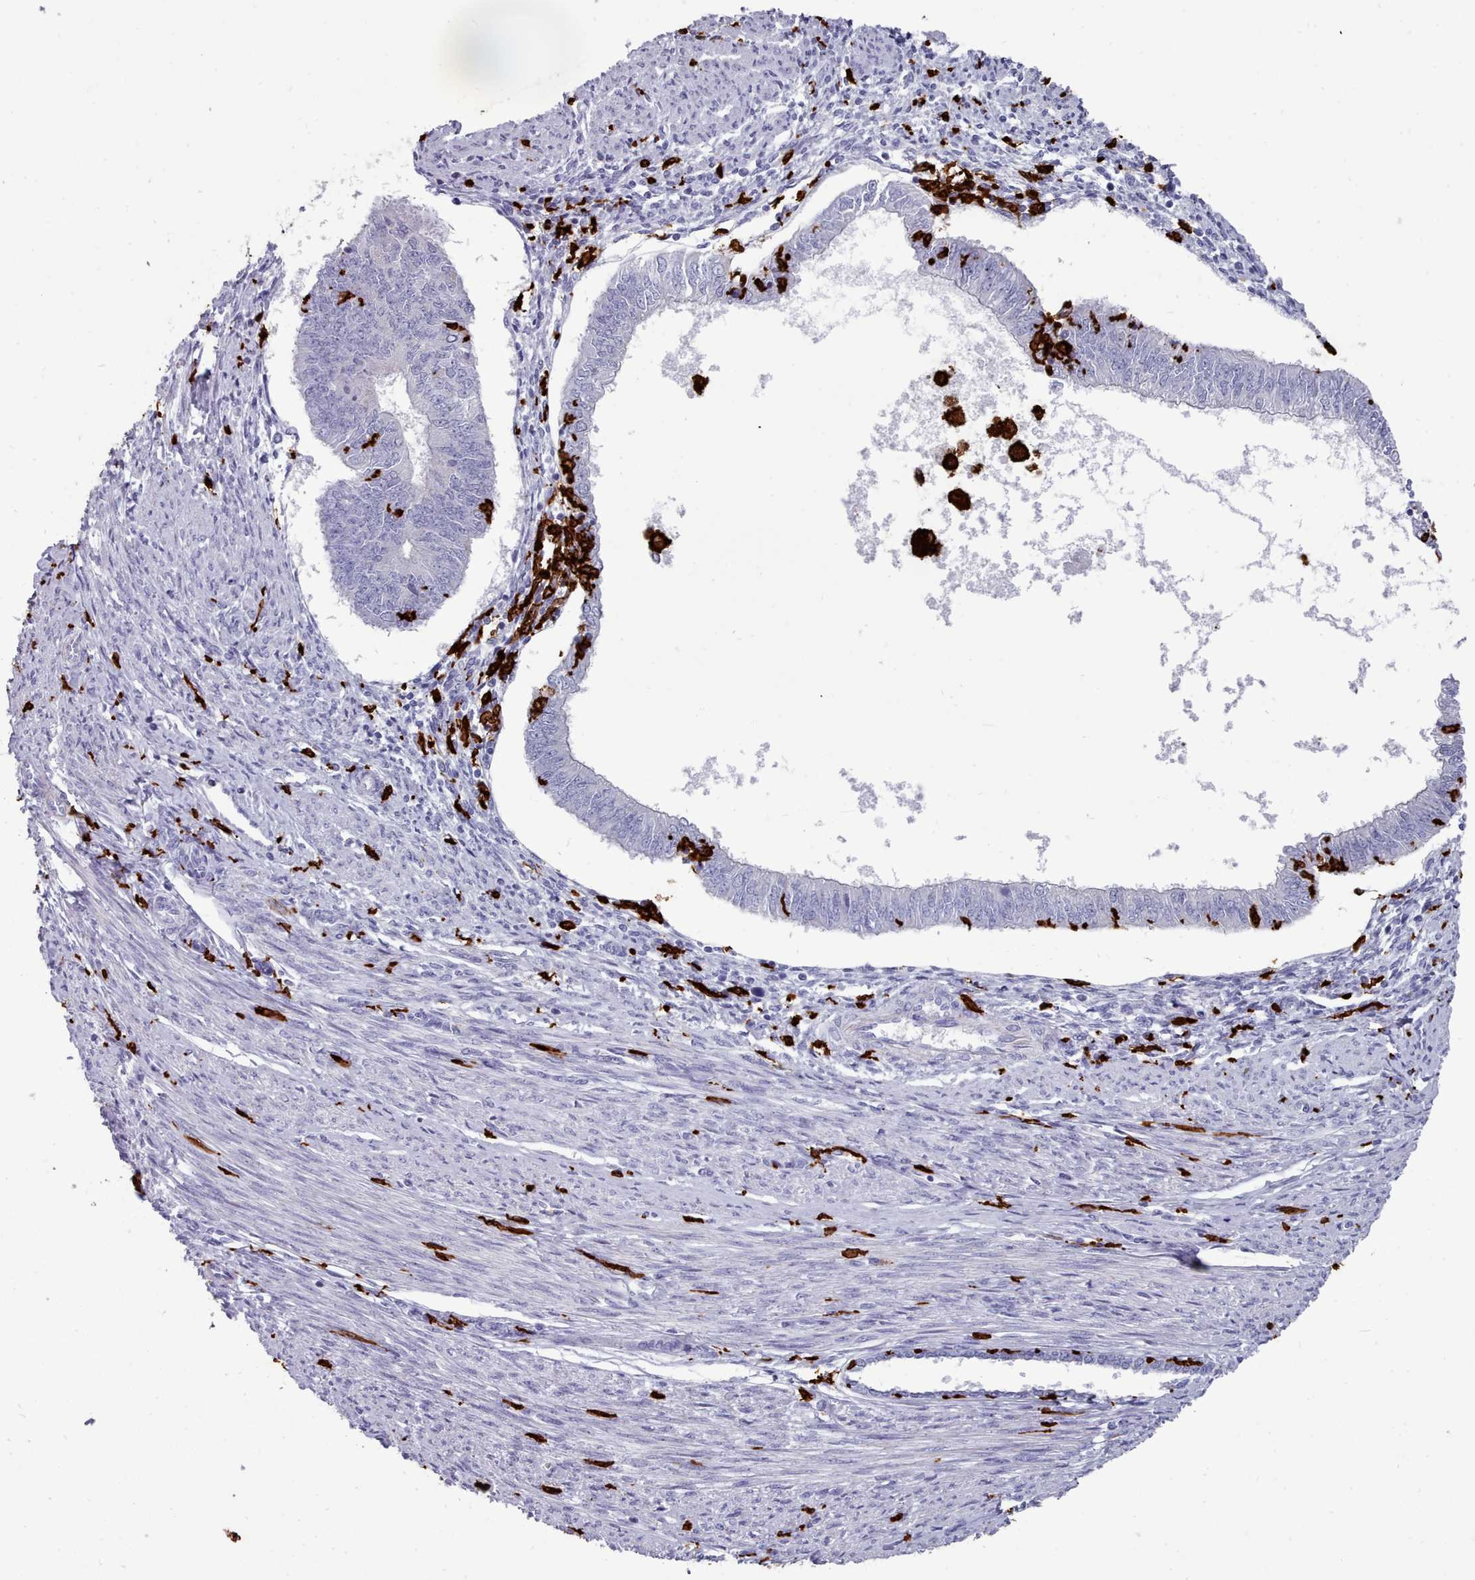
{"staining": {"intensity": "negative", "quantity": "none", "location": "none"}, "tissue": "endometrial cancer", "cell_type": "Tumor cells", "image_type": "cancer", "snomed": [{"axis": "morphology", "description": "Adenocarcinoma, NOS"}, {"axis": "topography", "description": "Endometrium"}], "caption": "Immunohistochemical staining of human endometrial cancer demonstrates no significant expression in tumor cells.", "gene": "AIF1", "patient": {"sex": "female", "age": 58}}